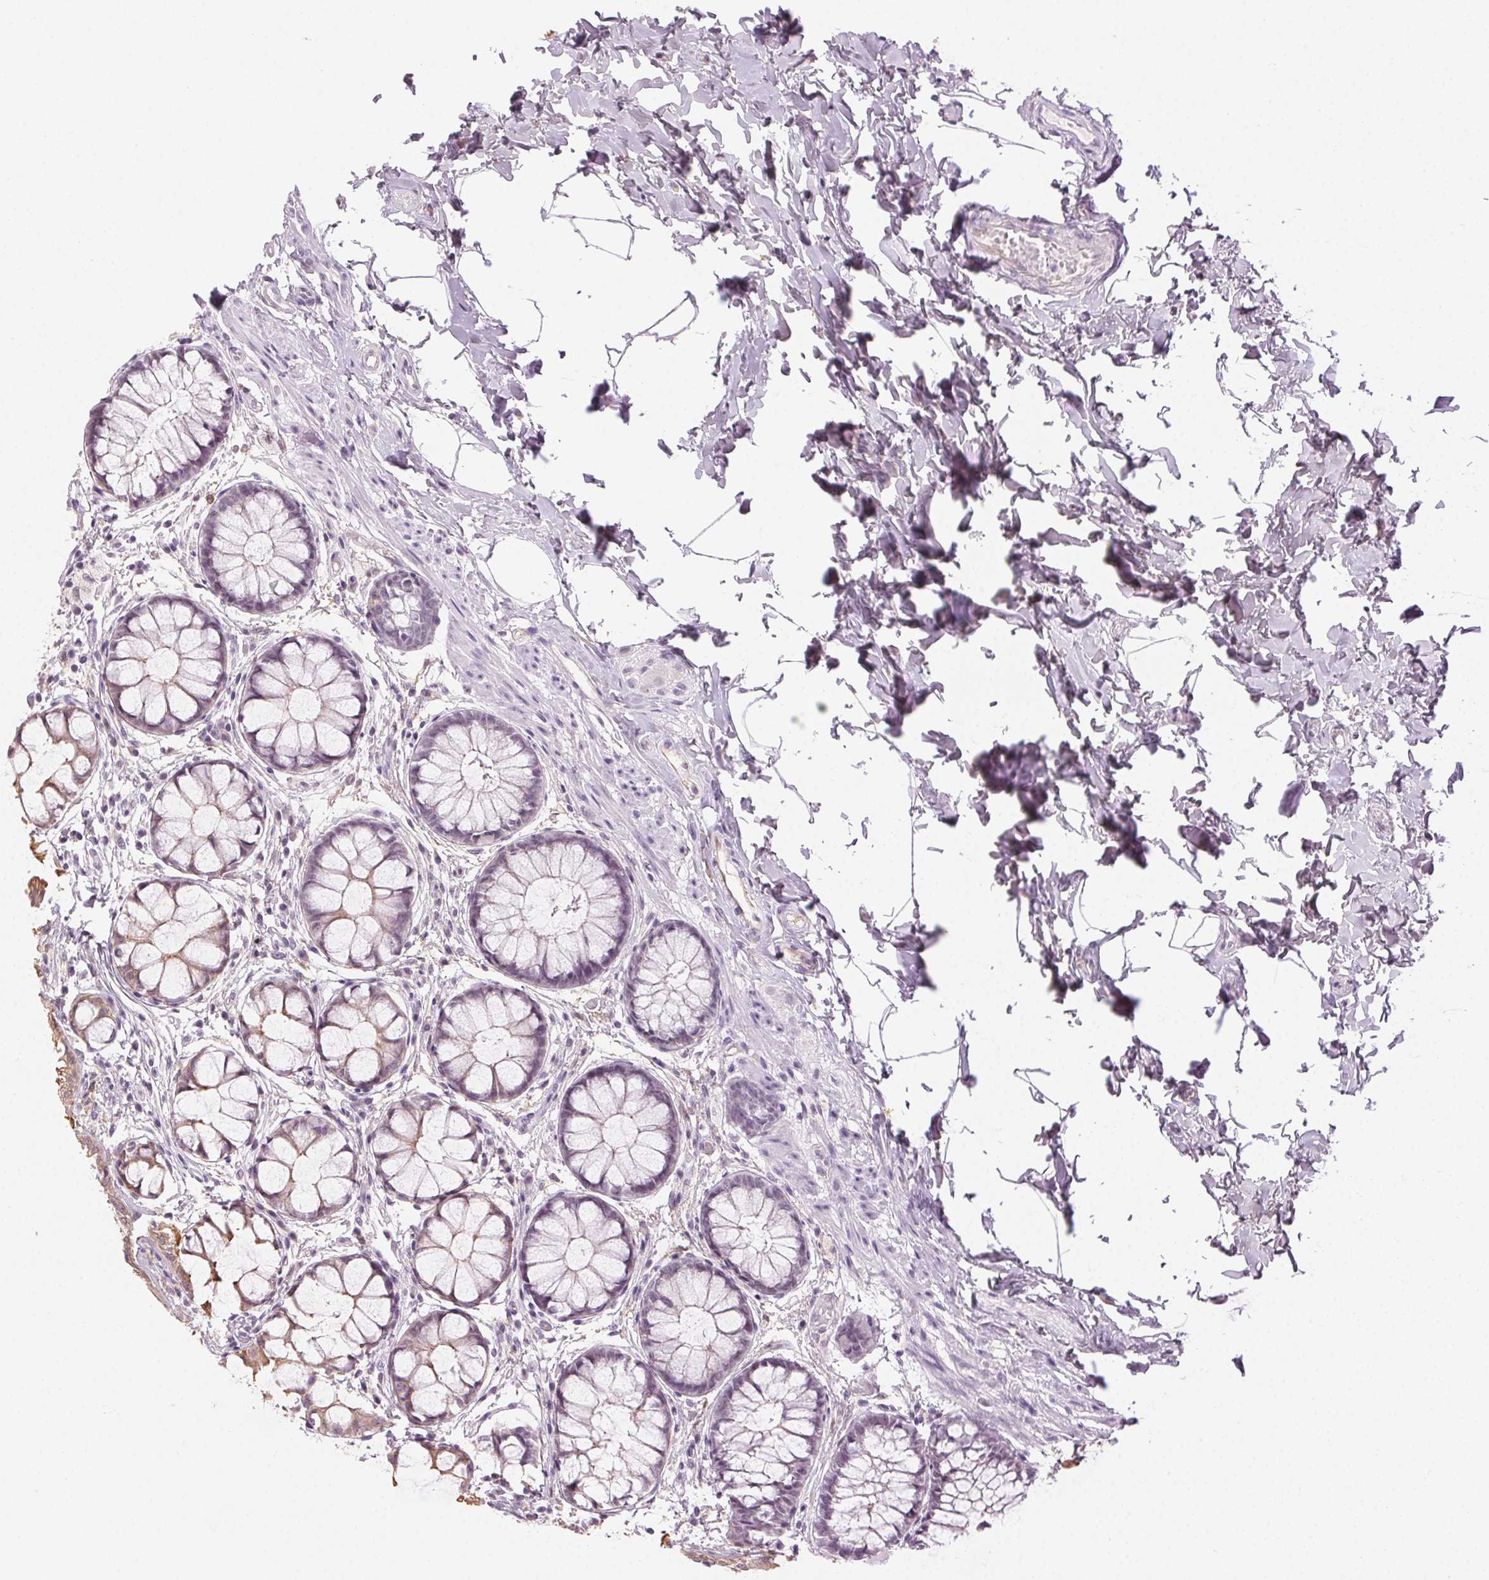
{"staining": {"intensity": "weak", "quantity": "25%-75%", "location": "cytoplasmic/membranous"}, "tissue": "rectum", "cell_type": "Glandular cells", "image_type": "normal", "snomed": [{"axis": "morphology", "description": "Normal tissue, NOS"}, {"axis": "topography", "description": "Rectum"}], "caption": "Immunohistochemistry micrograph of unremarkable human rectum stained for a protein (brown), which reveals low levels of weak cytoplasmic/membranous expression in approximately 25%-75% of glandular cells.", "gene": "AIF1L", "patient": {"sex": "female", "age": 62}}